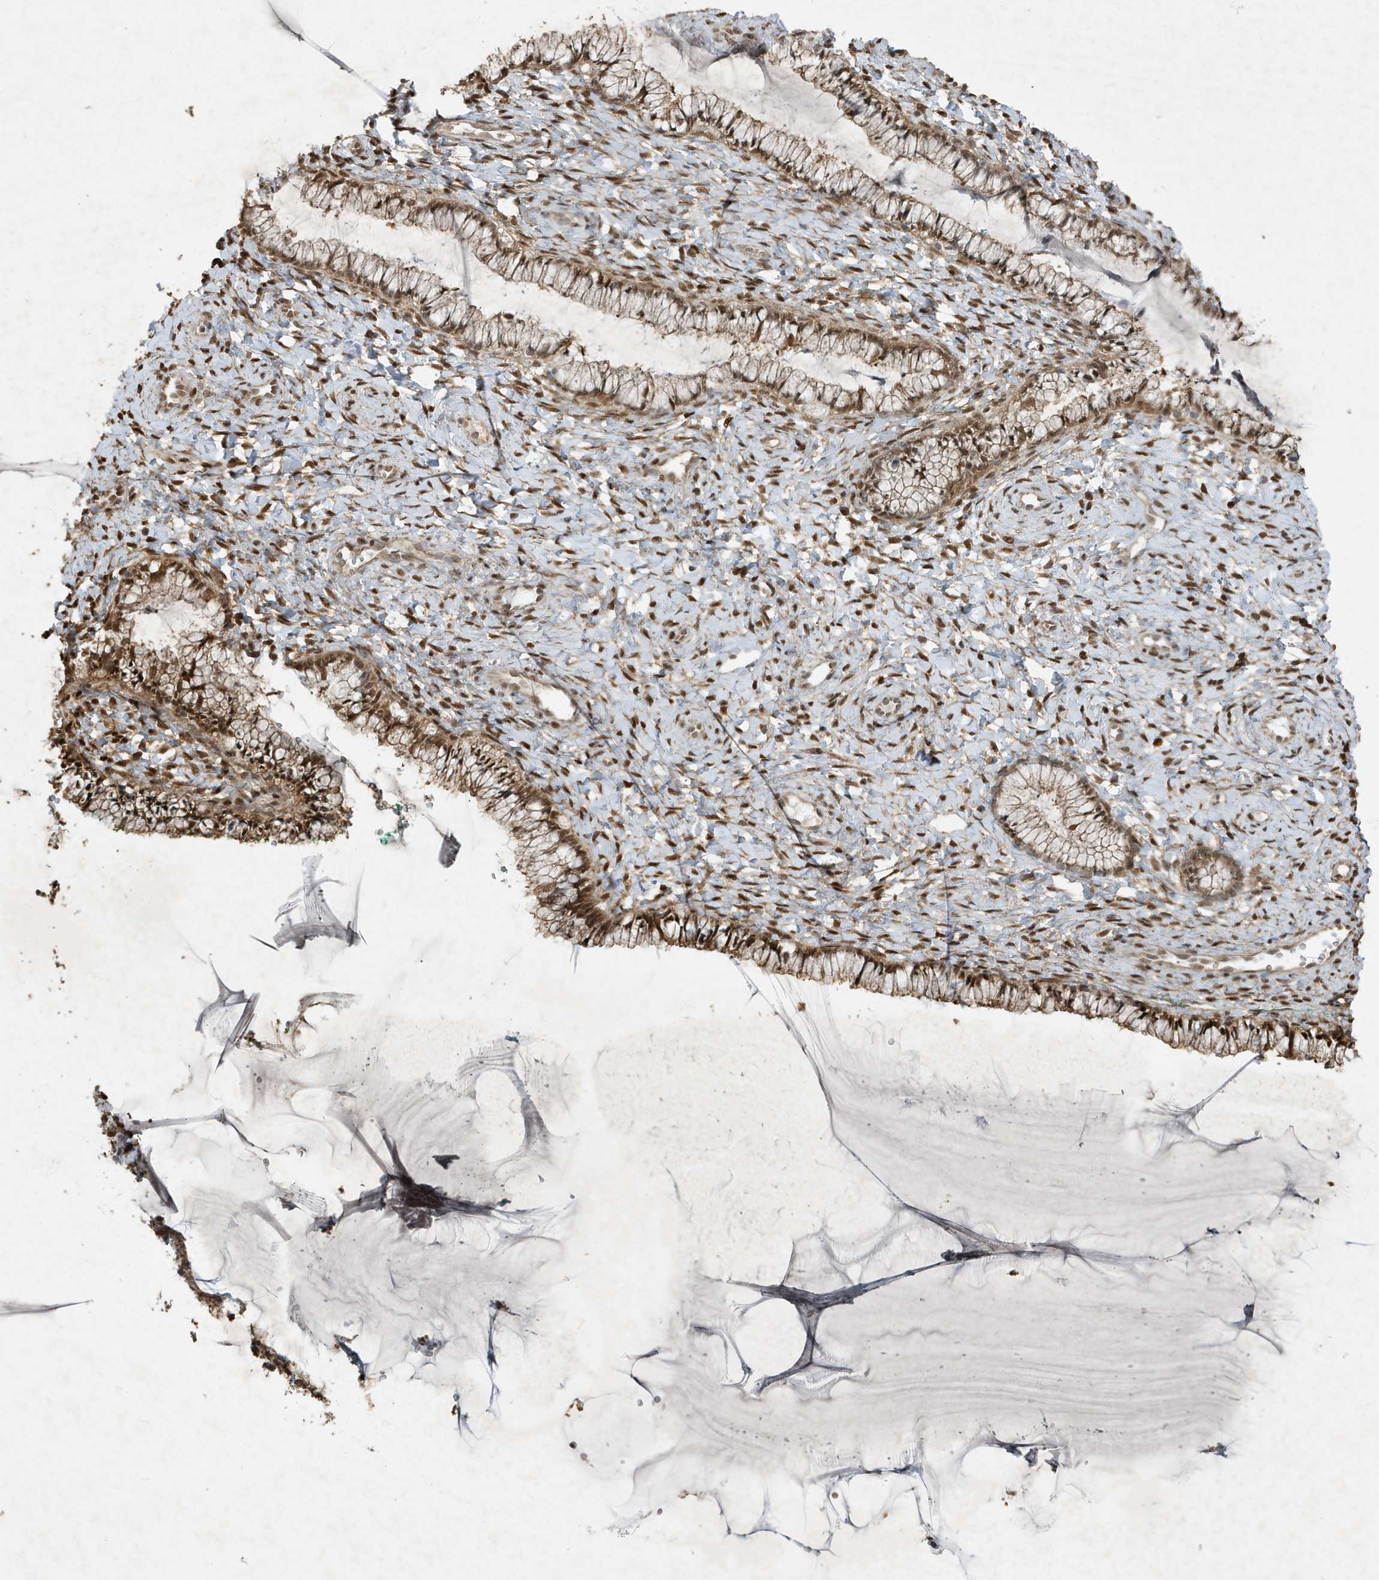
{"staining": {"intensity": "moderate", "quantity": ">75%", "location": "cytoplasmic/membranous,nuclear"}, "tissue": "cervix", "cell_type": "Glandular cells", "image_type": "normal", "snomed": [{"axis": "morphology", "description": "Normal tissue, NOS"}, {"axis": "morphology", "description": "Adenocarcinoma, NOS"}, {"axis": "topography", "description": "Cervix"}], "caption": "An image of human cervix stained for a protein exhibits moderate cytoplasmic/membranous,nuclear brown staining in glandular cells.", "gene": "HSPA1A", "patient": {"sex": "female", "age": 29}}